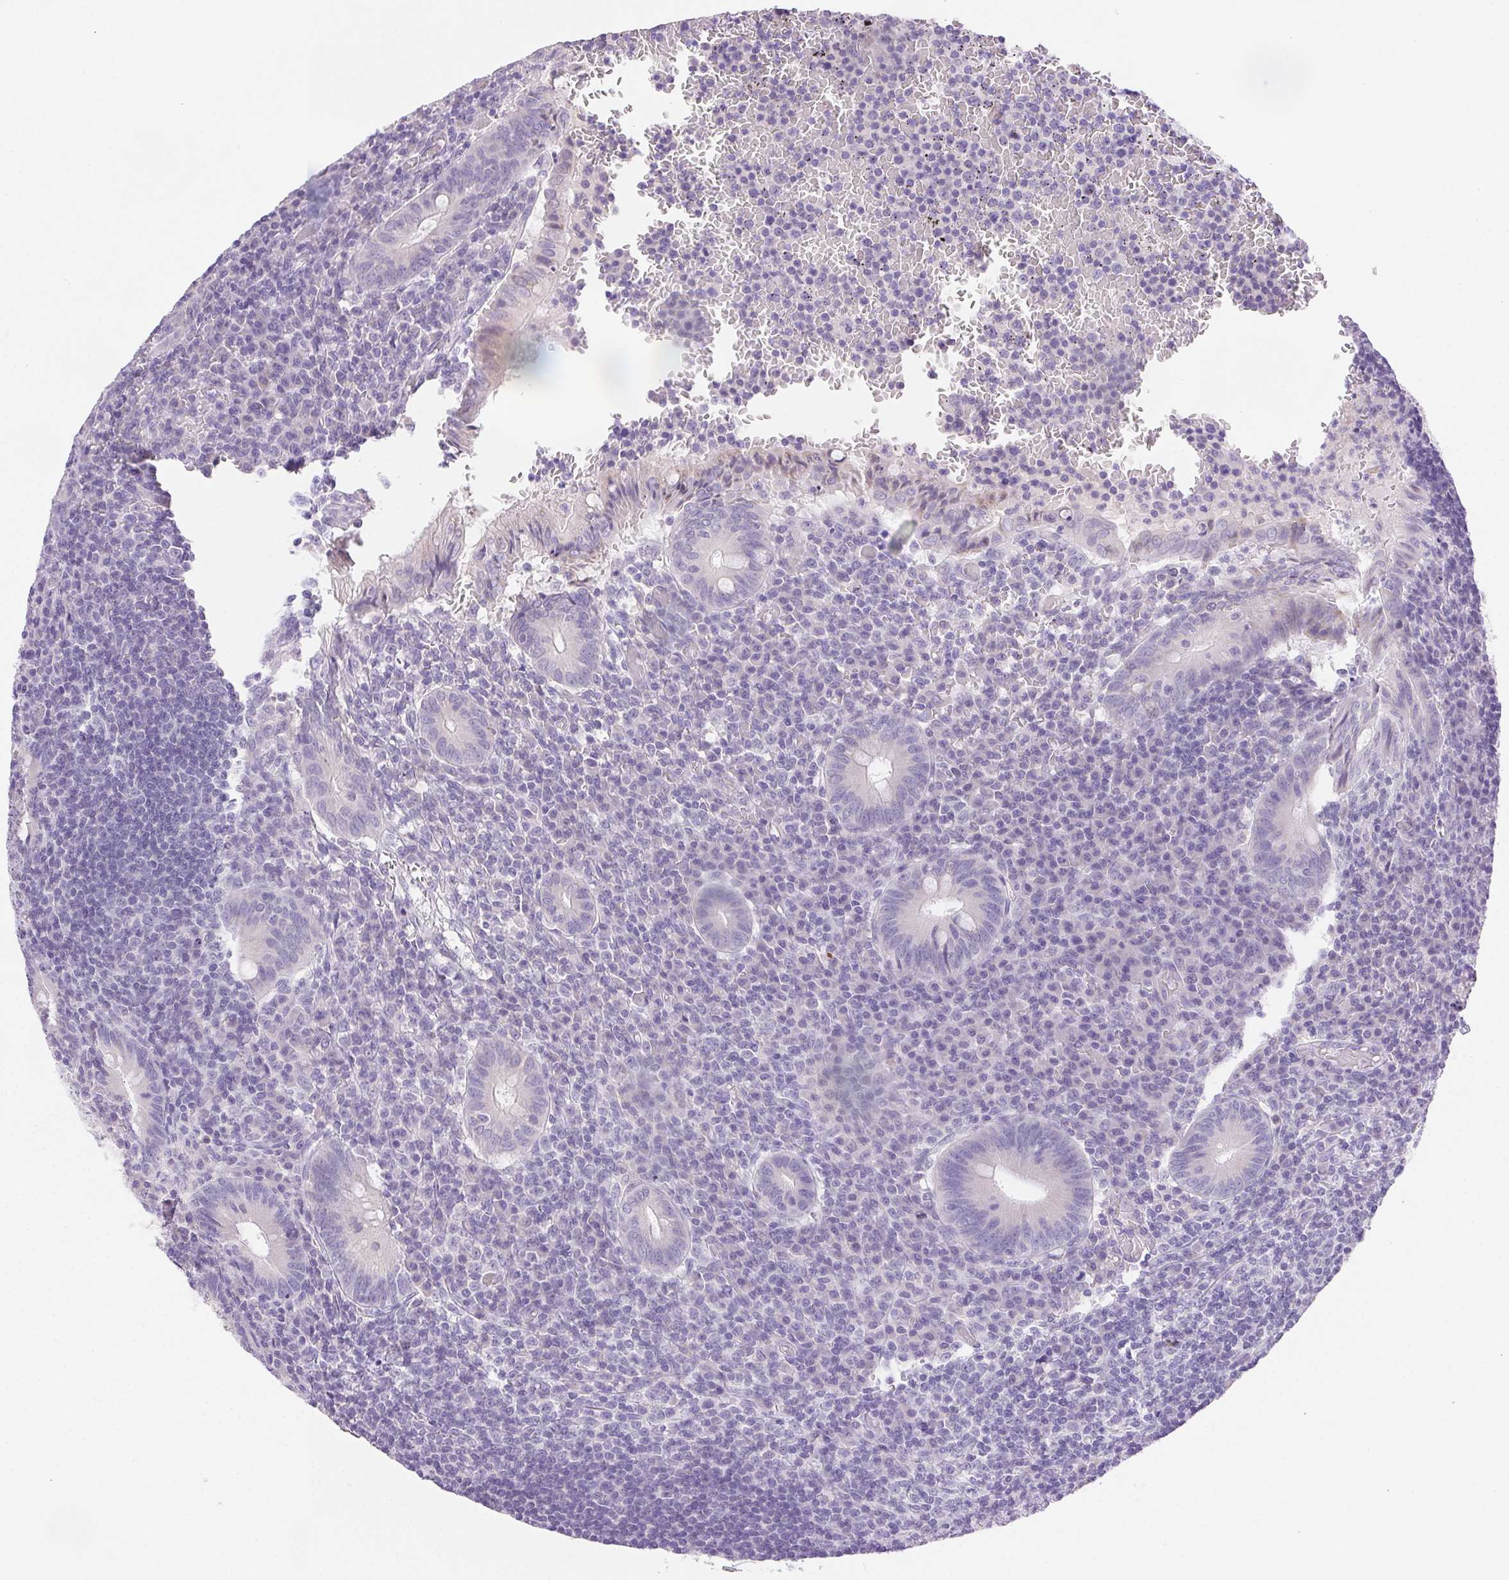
{"staining": {"intensity": "weak", "quantity": "<25%", "location": "cytoplasmic/membranous"}, "tissue": "appendix", "cell_type": "Glandular cells", "image_type": "normal", "snomed": [{"axis": "morphology", "description": "Normal tissue, NOS"}, {"axis": "topography", "description": "Appendix"}], "caption": "The immunohistochemistry image has no significant positivity in glandular cells of appendix. (DAB IHC visualized using brightfield microscopy, high magnification).", "gene": "ARHGAP11B", "patient": {"sex": "male", "age": 18}}